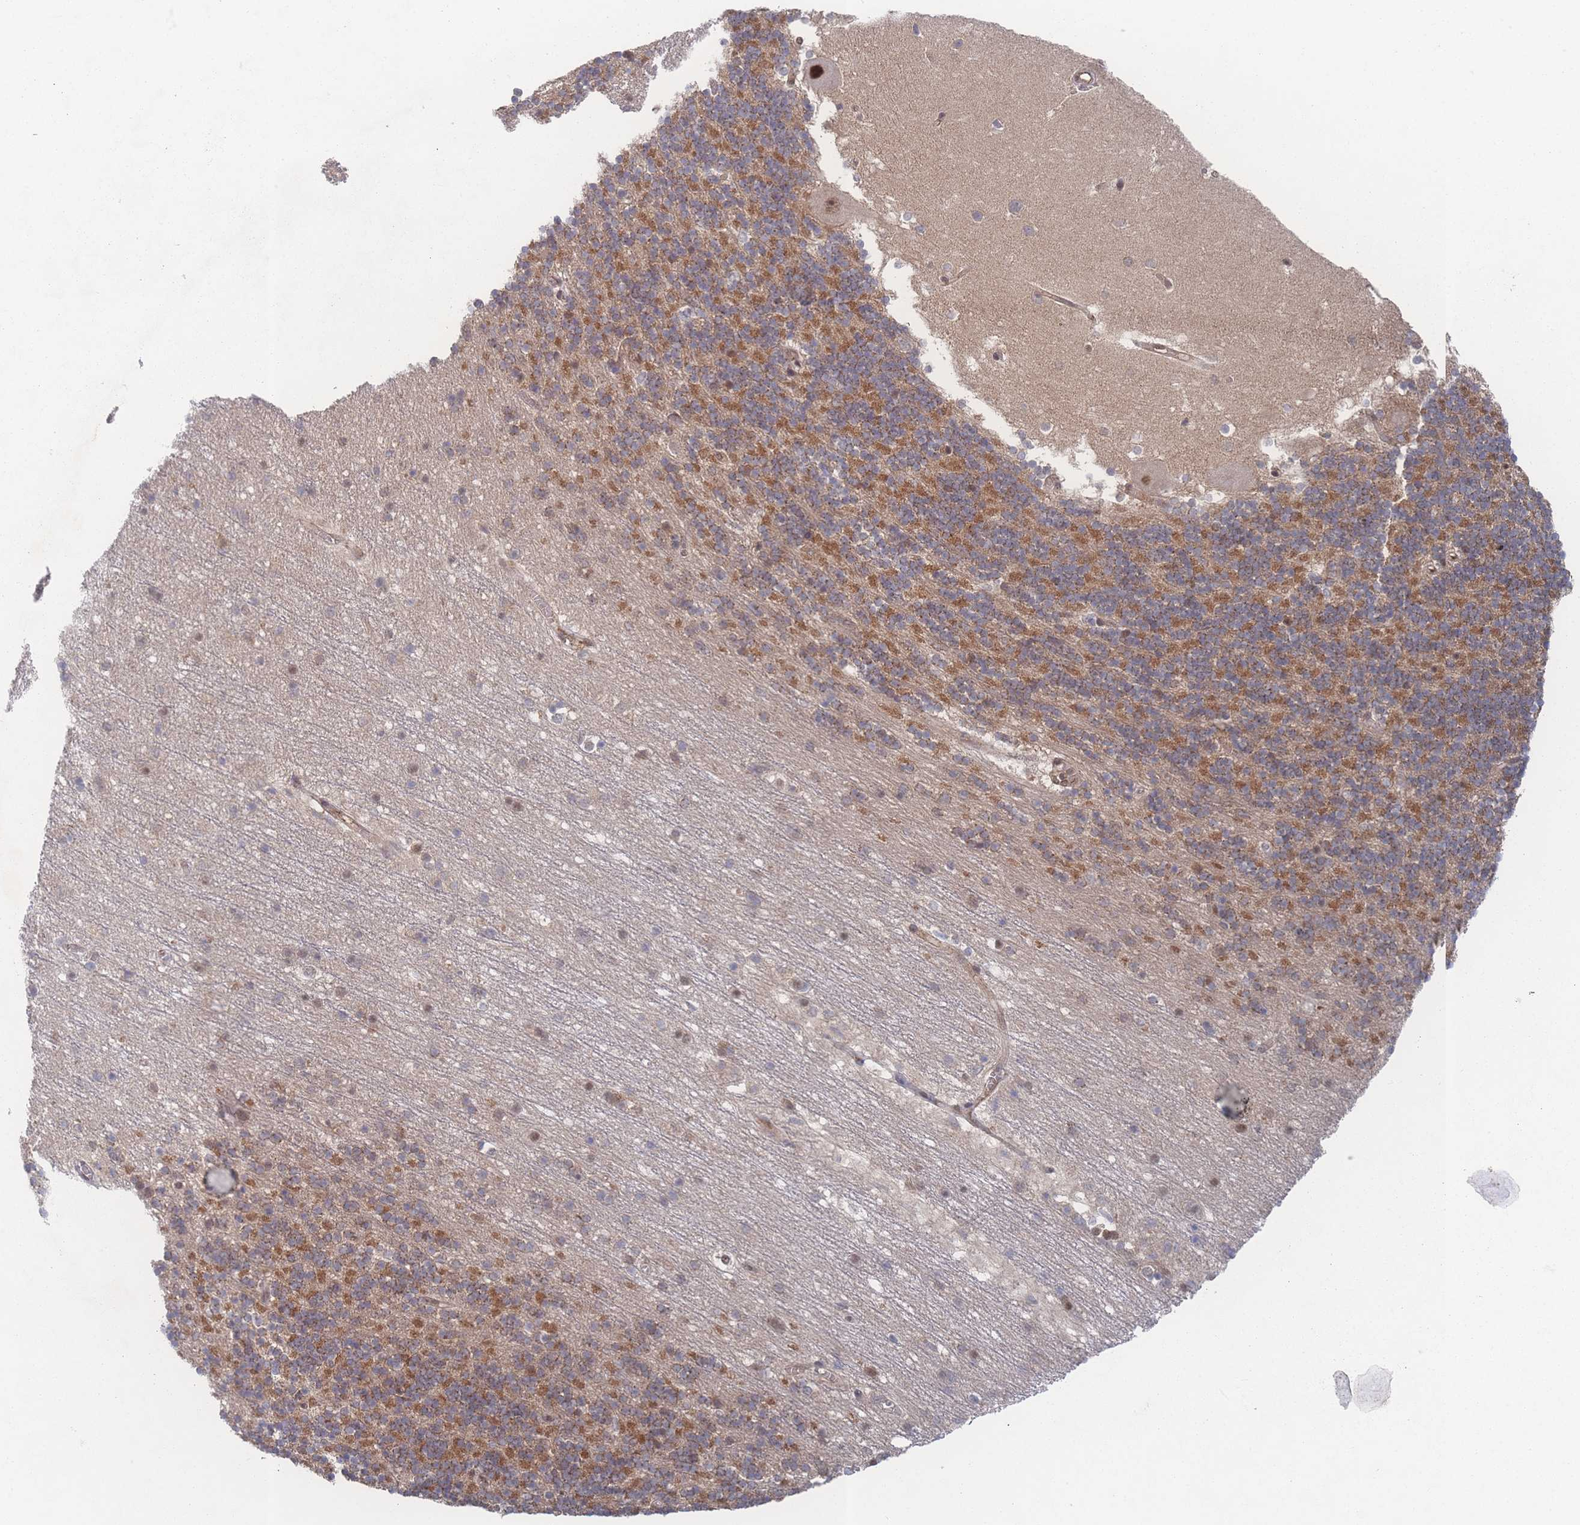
{"staining": {"intensity": "moderate", "quantity": "25%-75%", "location": "cytoplasmic/membranous"}, "tissue": "cerebellum", "cell_type": "Cells in granular layer", "image_type": "normal", "snomed": [{"axis": "morphology", "description": "Normal tissue, NOS"}, {"axis": "topography", "description": "Cerebellum"}], "caption": "IHC of benign cerebellum reveals medium levels of moderate cytoplasmic/membranous positivity in approximately 25%-75% of cells in granular layer. The staining was performed using DAB (3,3'-diaminobenzidine) to visualize the protein expression in brown, while the nuclei were stained in blue with hematoxylin (Magnification: 20x).", "gene": "PSMA1", "patient": {"sex": "male", "age": 54}}